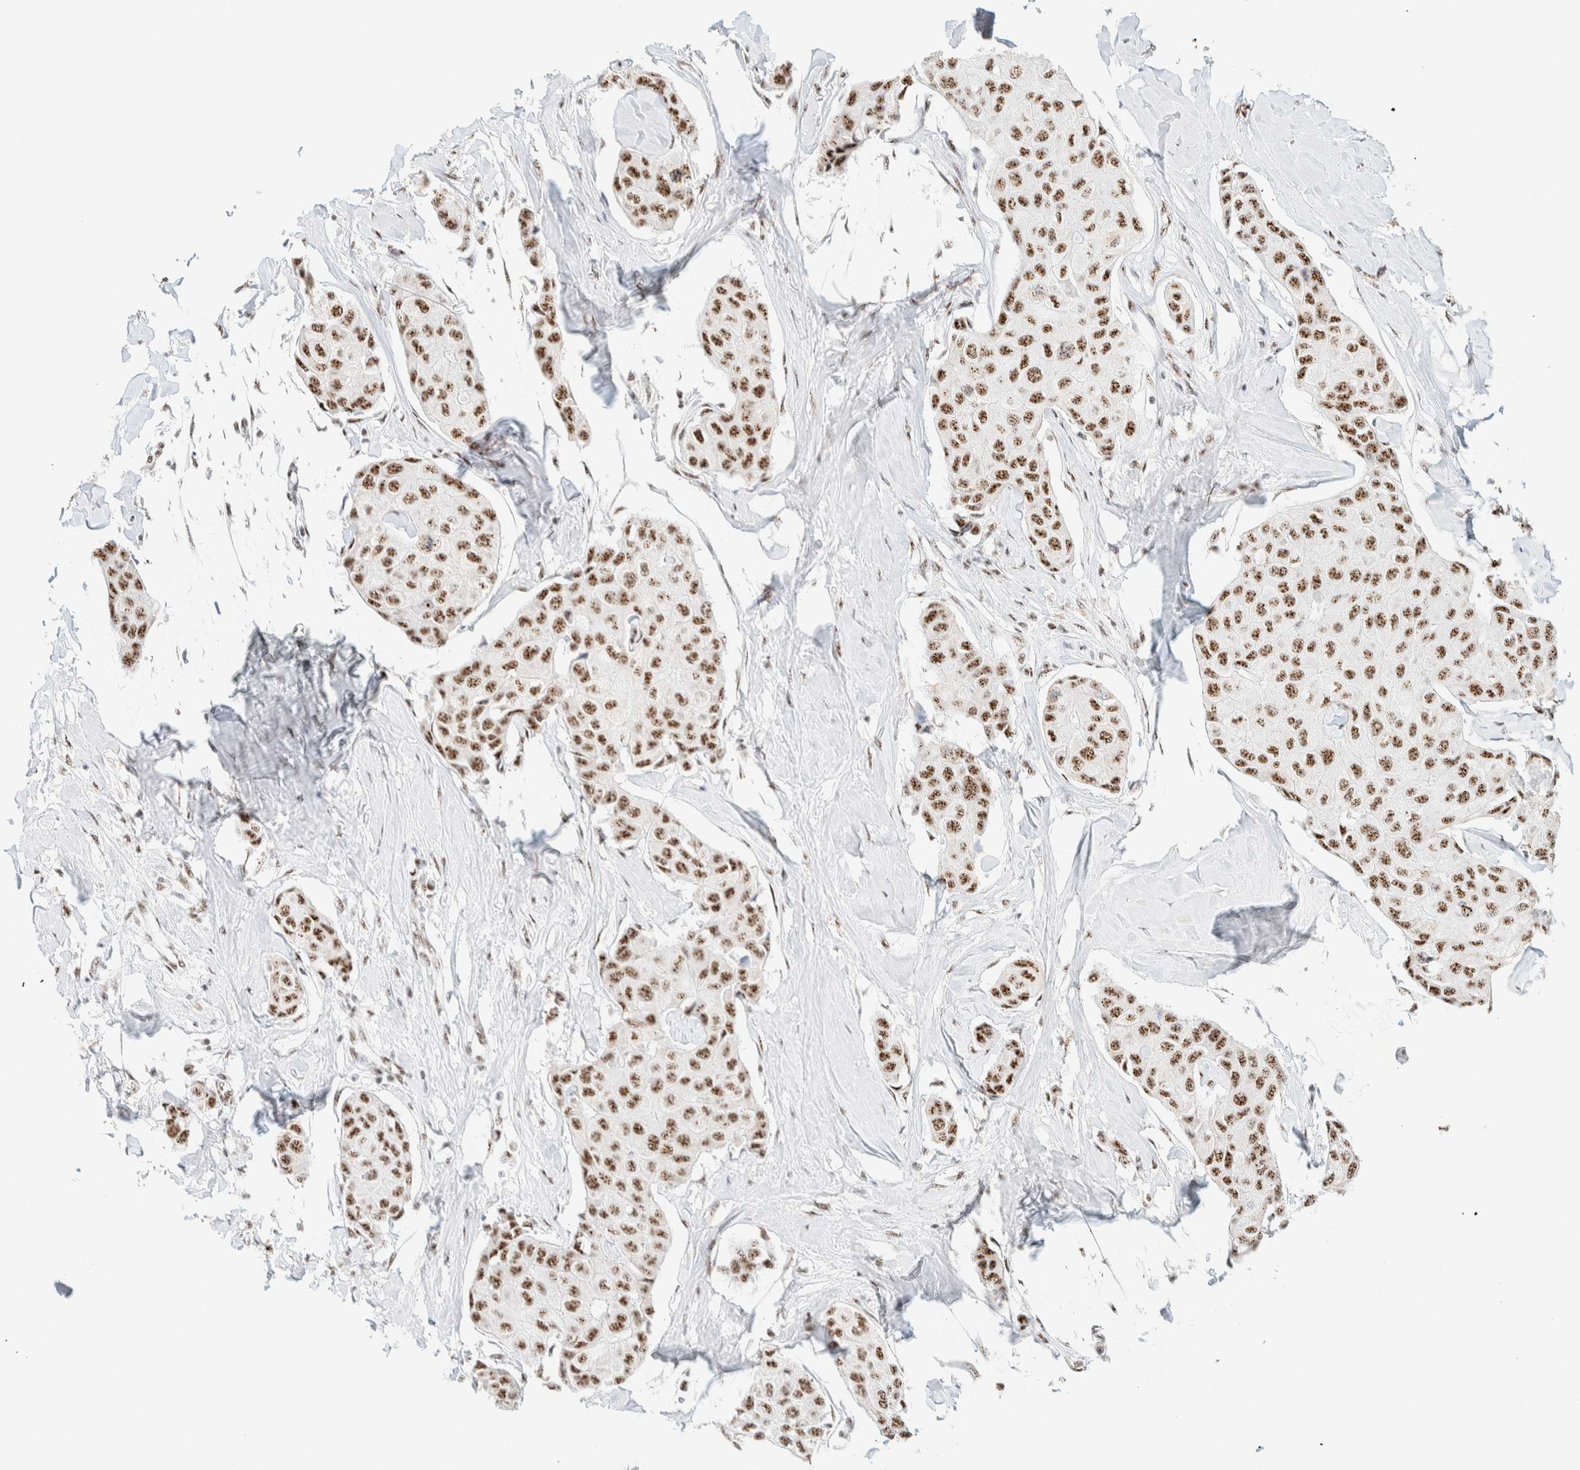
{"staining": {"intensity": "moderate", "quantity": ">75%", "location": "nuclear"}, "tissue": "breast cancer", "cell_type": "Tumor cells", "image_type": "cancer", "snomed": [{"axis": "morphology", "description": "Duct carcinoma"}, {"axis": "topography", "description": "Breast"}], "caption": "Human infiltrating ductal carcinoma (breast) stained with a brown dye reveals moderate nuclear positive staining in approximately >75% of tumor cells.", "gene": "SON", "patient": {"sex": "female", "age": 80}}